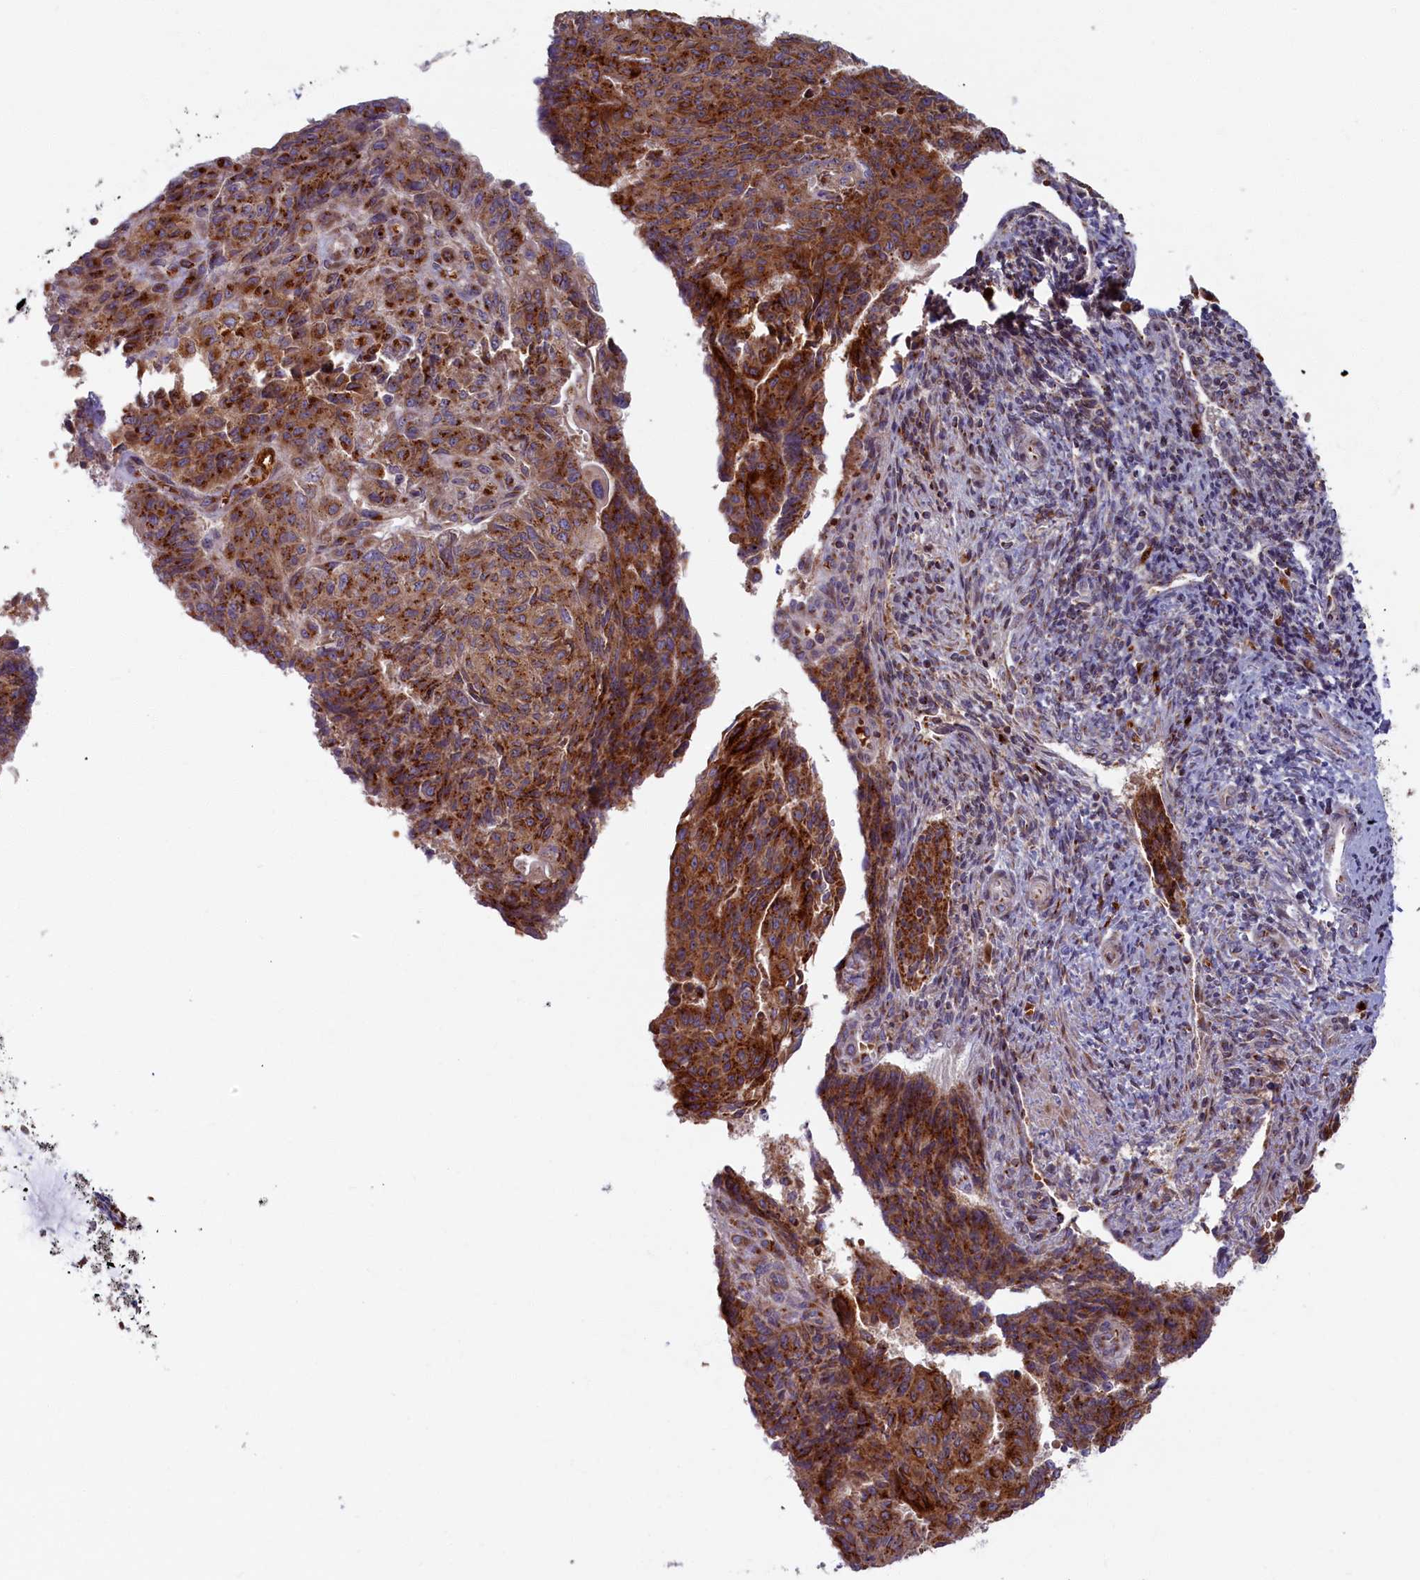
{"staining": {"intensity": "strong", "quantity": ">75%", "location": "cytoplasmic/membranous"}, "tissue": "endometrial cancer", "cell_type": "Tumor cells", "image_type": "cancer", "snomed": [{"axis": "morphology", "description": "Adenocarcinoma, NOS"}, {"axis": "topography", "description": "Endometrium"}], "caption": "Endometrial cancer was stained to show a protein in brown. There is high levels of strong cytoplasmic/membranous staining in about >75% of tumor cells.", "gene": "BLVRB", "patient": {"sex": "female", "age": 32}}